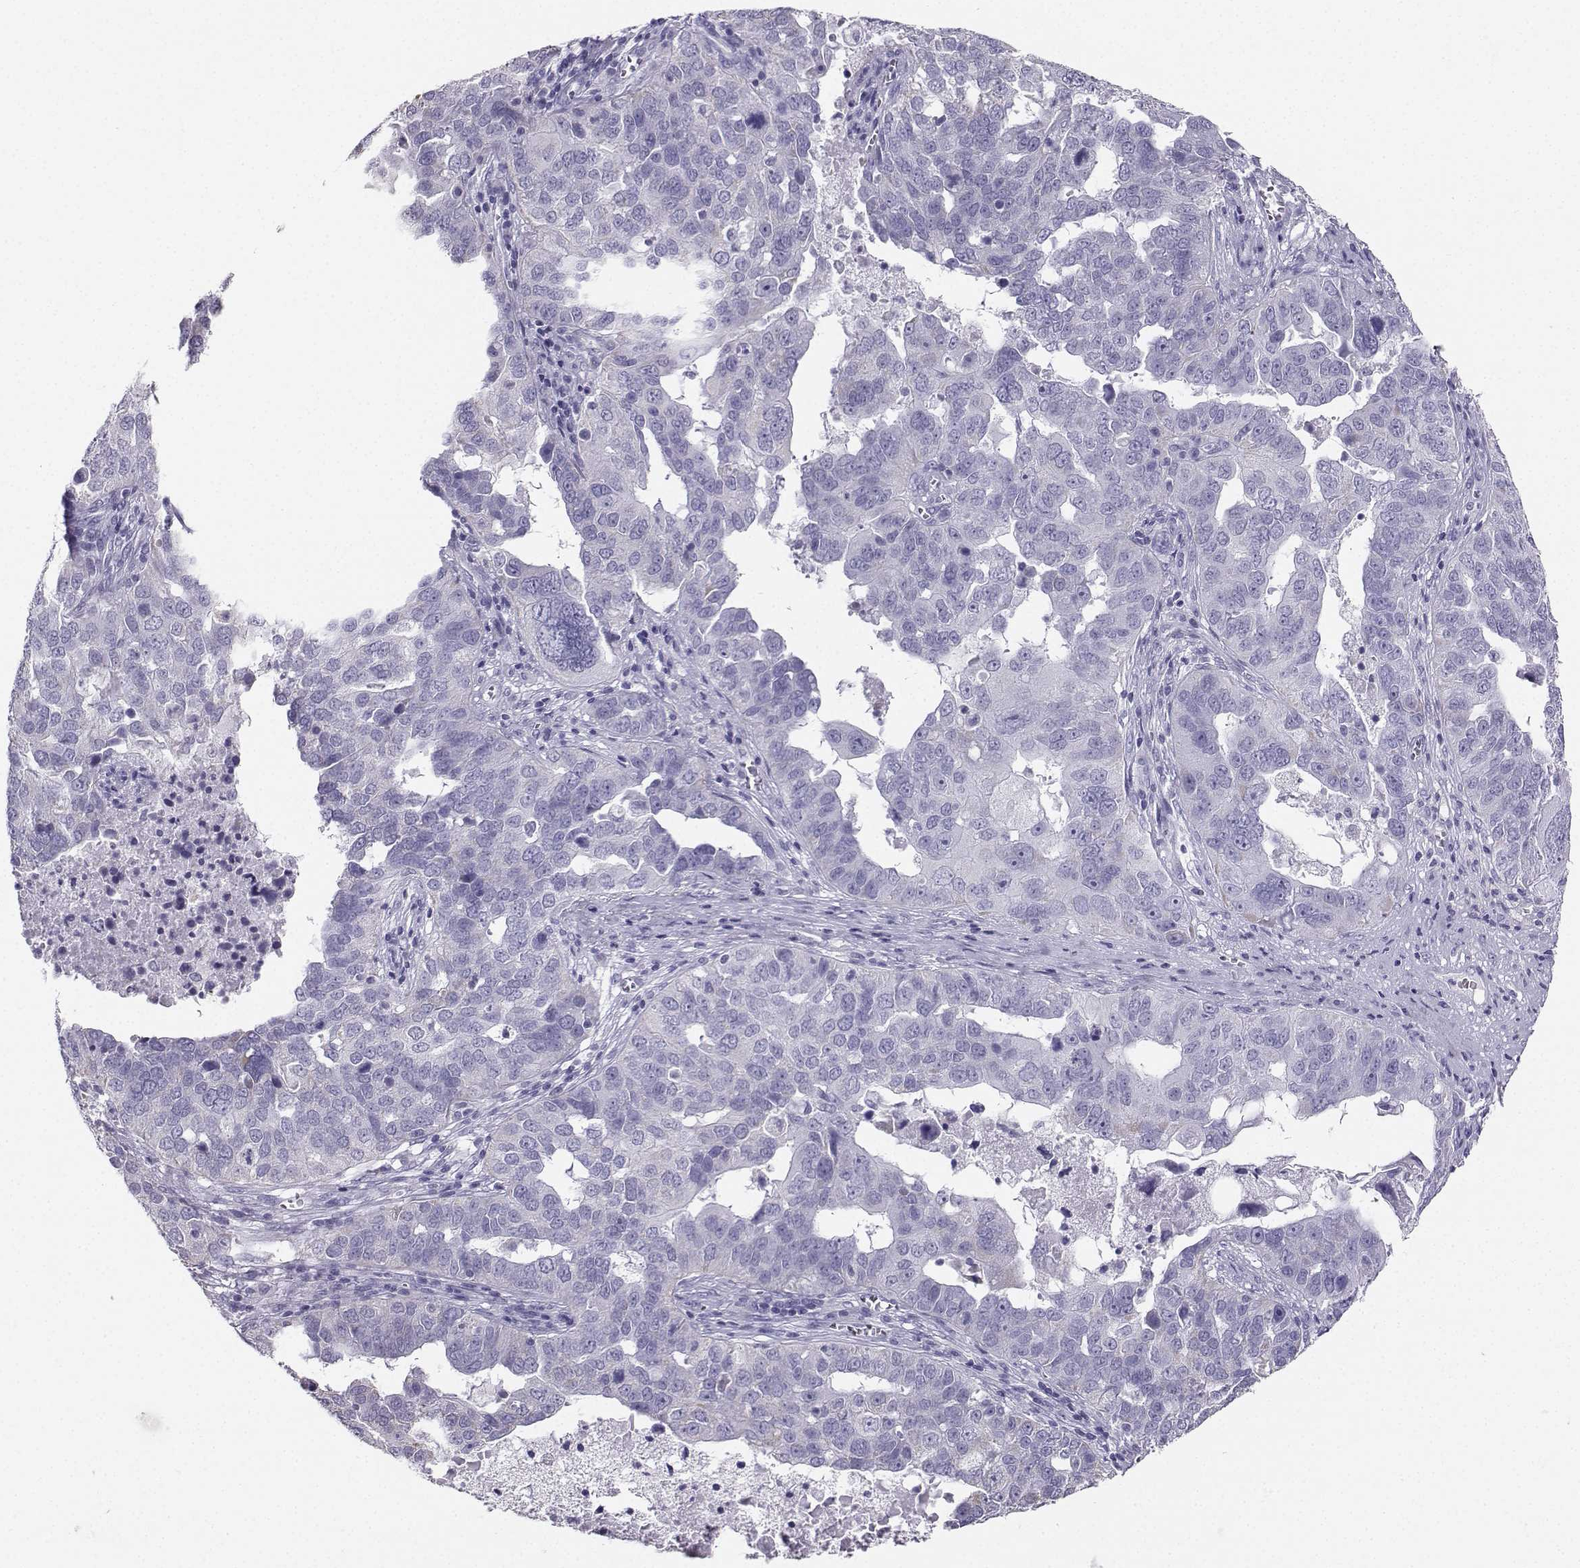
{"staining": {"intensity": "negative", "quantity": "none", "location": "none"}, "tissue": "ovarian cancer", "cell_type": "Tumor cells", "image_type": "cancer", "snomed": [{"axis": "morphology", "description": "Carcinoma, endometroid"}, {"axis": "topography", "description": "Soft tissue"}, {"axis": "topography", "description": "Ovary"}], "caption": "Immunohistochemistry histopathology image of human ovarian cancer (endometroid carcinoma) stained for a protein (brown), which reveals no staining in tumor cells.", "gene": "AVP", "patient": {"sex": "female", "age": 52}}